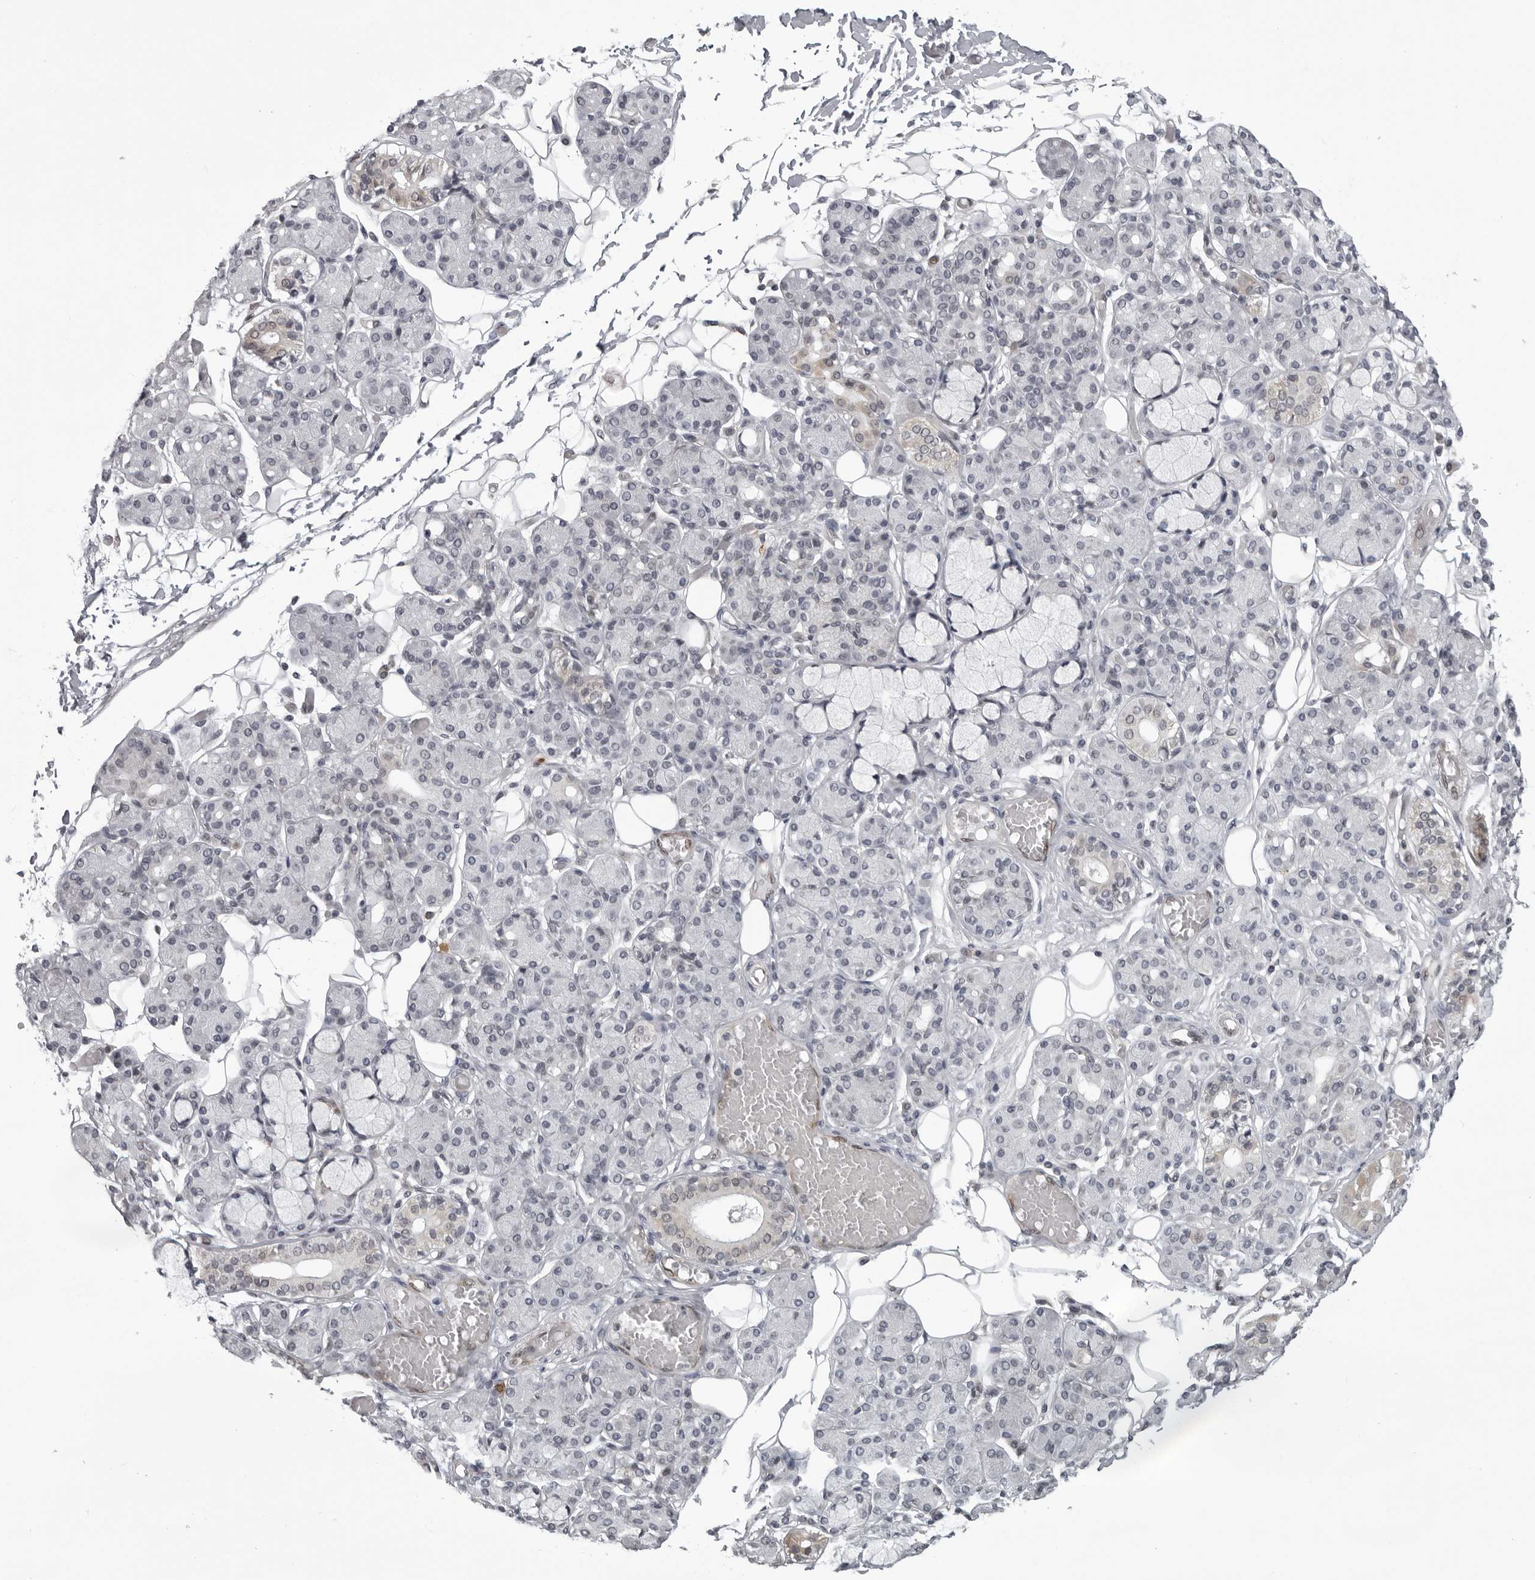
{"staining": {"intensity": "negative", "quantity": "none", "location": "none"}, "tissue": "salivary gland", "cell_type": "Glandular cells", "image_type": "normal", "snomed": [{"axis": "morphology", "description": "Normal tissue, NOS"}, {"axis": "topography", "description": "Salivary gland"}], "caption": "An IHC photomicrograph of normal salivary gland is shown. There is no staining in glandular cells of salivary gland. (Brightfield microscopy of DAB immunohistochemistry at high magnification).", "gene": "MAPK12", "patient": {"sex": "male", "age": 63}}